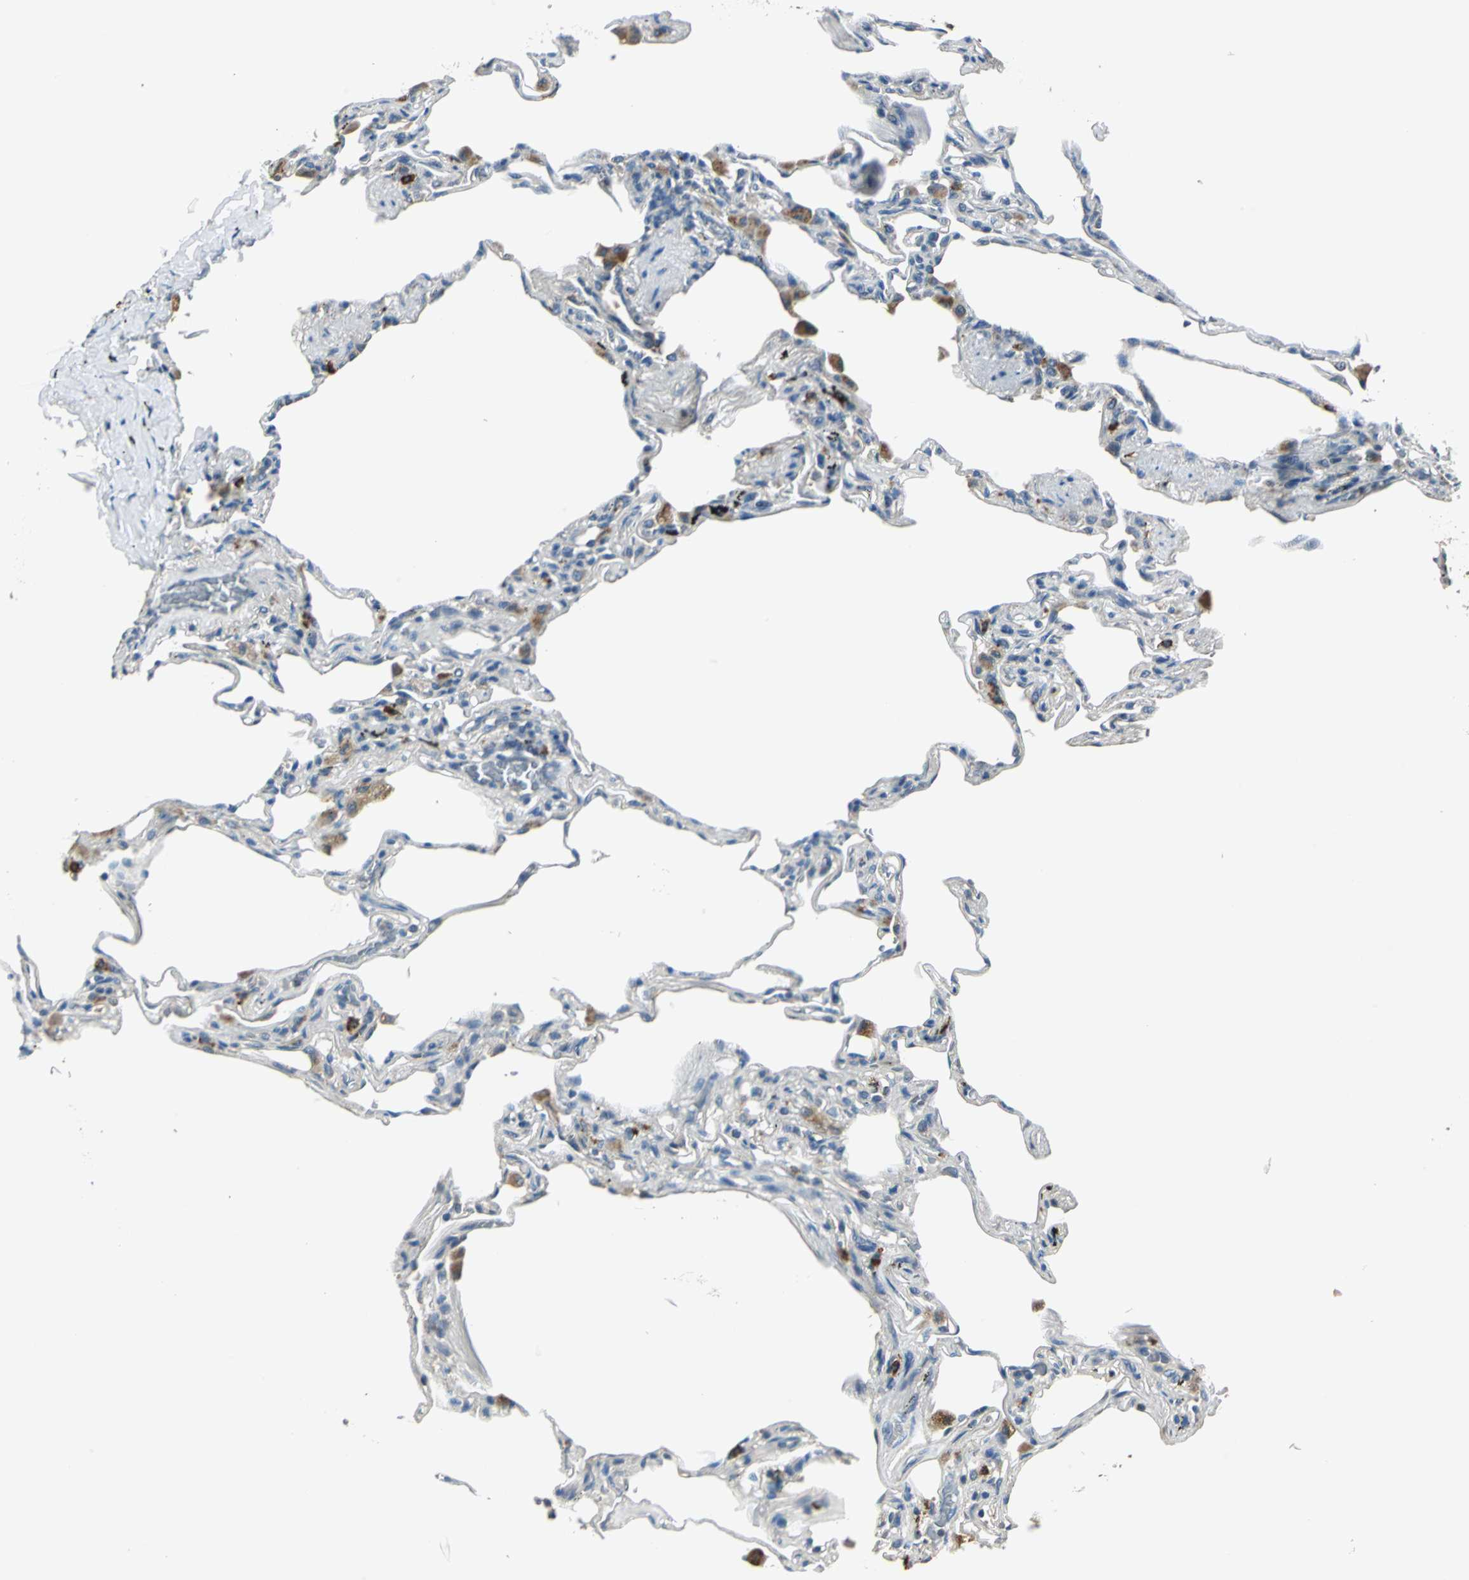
{"staining": {"intensity": "negative", "quantity": "none", "location": "none"}, "tissue": "lung", "cell_type": "Alveolar cells", "image_type": "normal", "snomed": [{"axis": "morphology", "description": "Normal tissue, NOS"}, {"axis": "morphology", "description": "Inflammation, NOS"}, {"axis": "topography", "description": "Lung"}], "caption": "Immunohistochemistry (IHC) micrograph of unremarkable human lung stained for a protein (brown), which demonstrates no staining in alveolar cells. The staining is performed using DAB brown chromogen with nuclei counter-stained in using hematoxylin.", "gene": "NIT1", "patient": {"sex": "male", "age": 69}}